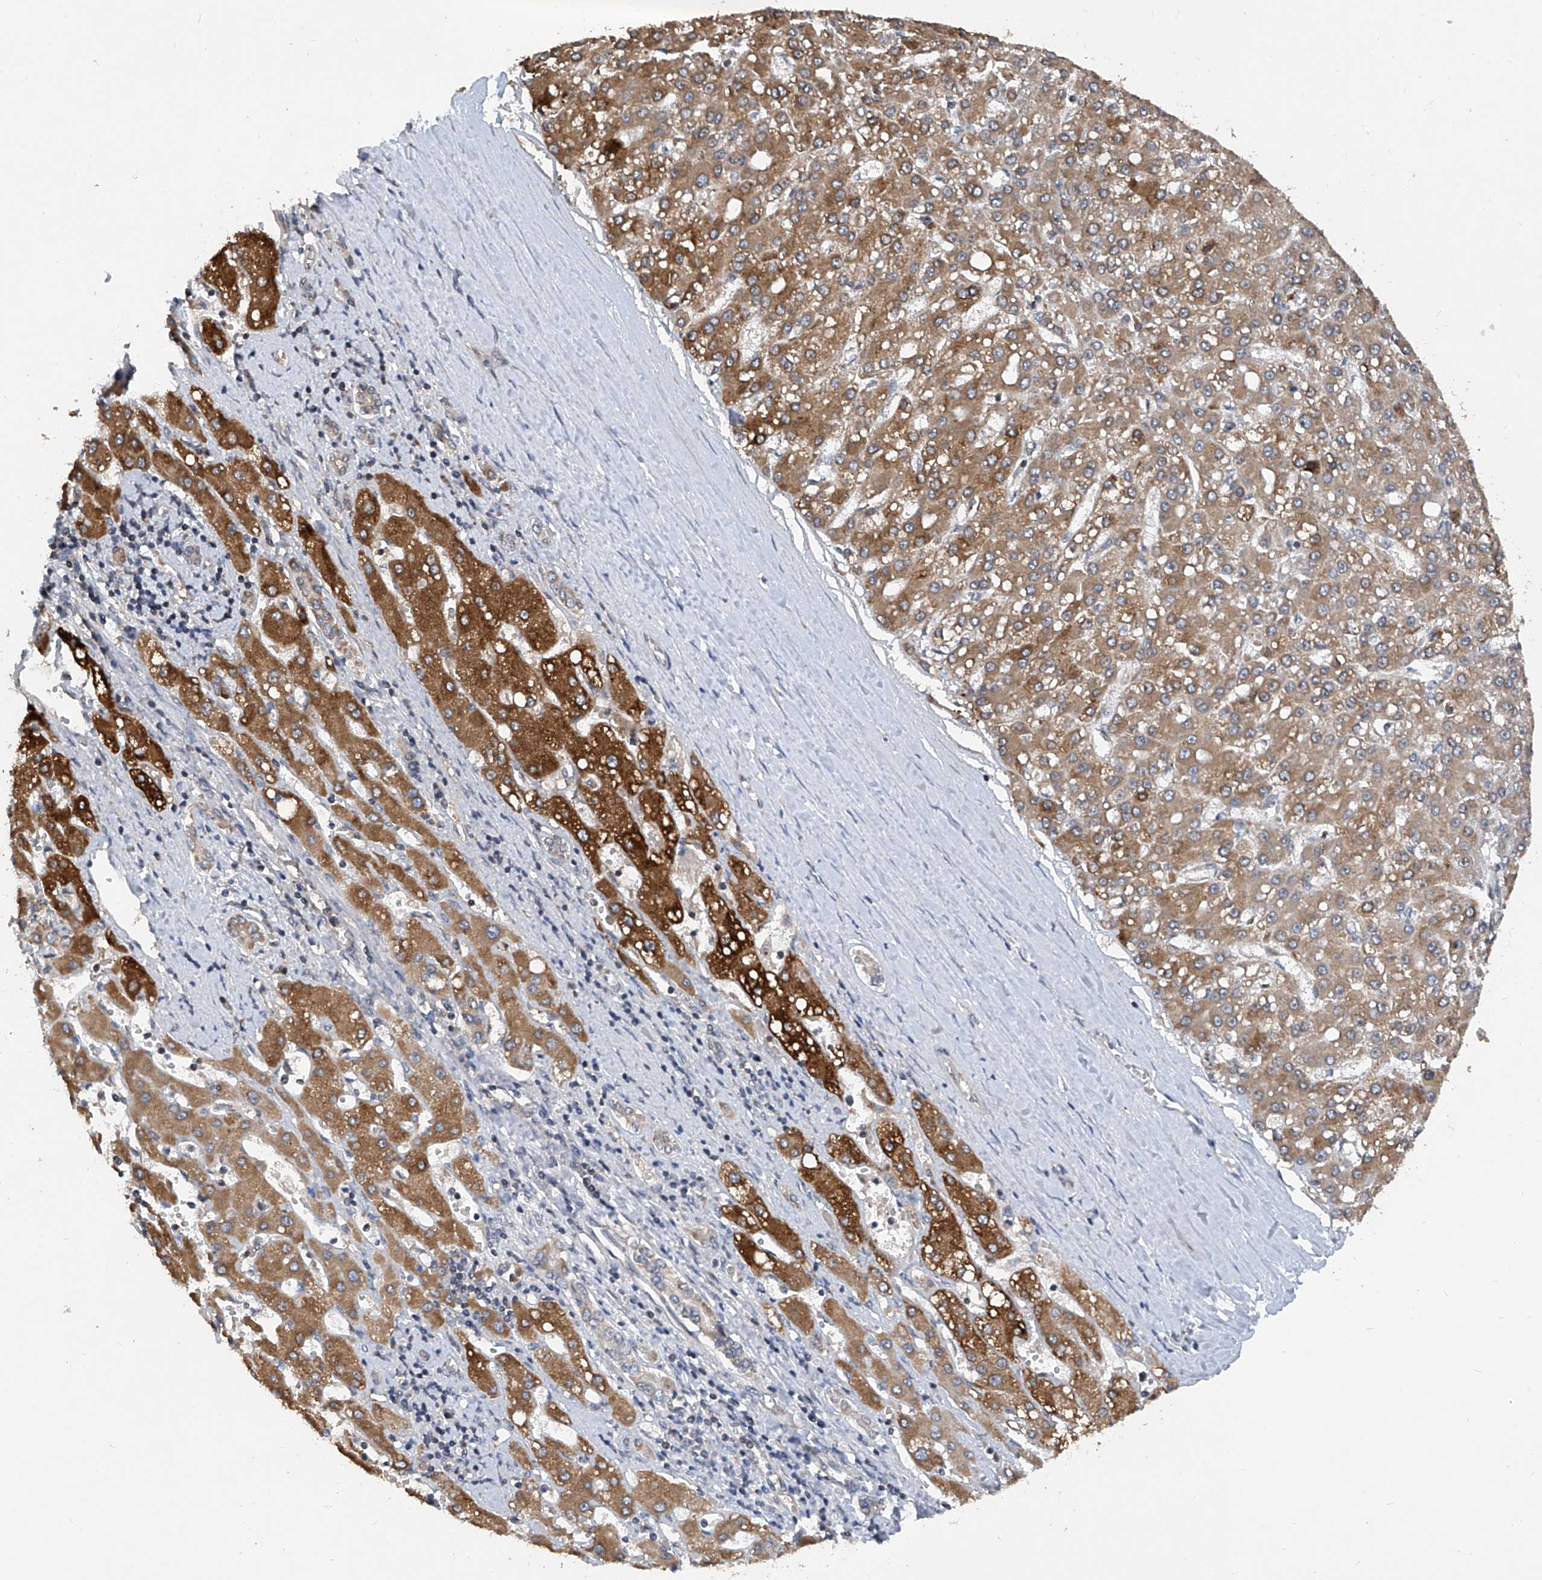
{"staining": {"intensity": "moderate", "quantity": ">75%", "location": "cytoplasmic/membranous"}, "tissue": "liver cancer", "cell_type": "Tumor cells", "image_type": "cancer", "snomed": [{"axis": "morphology", "description": "Carcinoma, Hepatocellular, NOS"}, {"axis": "topography", "description": "Liver"}], "caption": "Immunohistochemistry image of liver cancer stained for a protein (brown), which demonstrates medium levels of moderate cytoplasmic/membranous expression in approximately >75% of tumor cells.", "gene": "BCKDHB", "patient": {"sex": "male", "age": 67}}